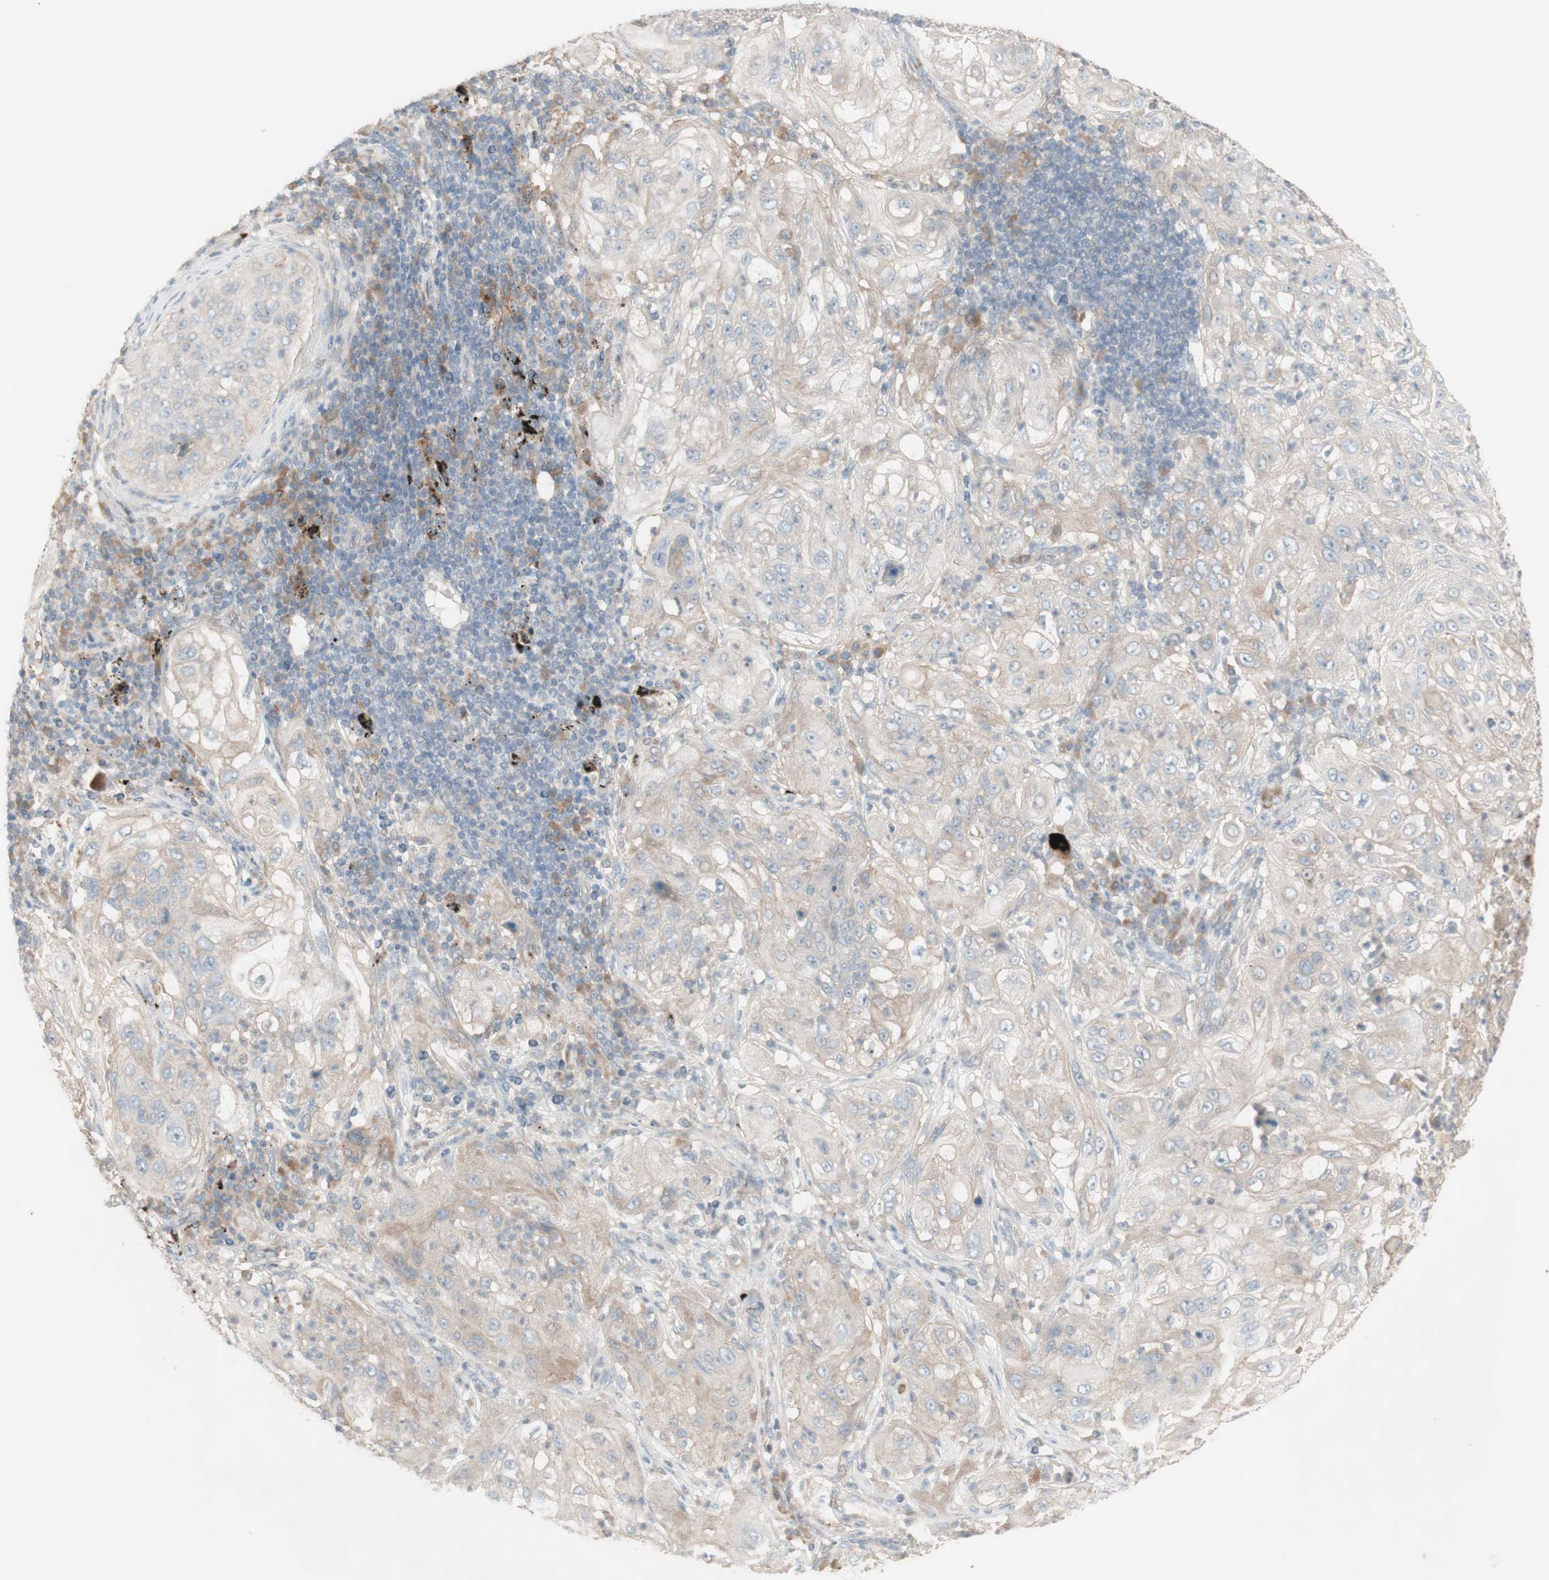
{"staining": {"intensity": "weak", "quantity": "25%-75%", "location": "cytoplasmic/membranous"}, "tissue": "lung cancer", "cell_type": "Tumor cells", "image_type": "cancer", "snomed": [{"axis": "morphology", "description": "Inflammation, NOS"}, {"axis": "morphology", "description": "Squamous cell carcinoma, NOS"}, {"axis": "topography", "description": "Lymph node"}, {"axis": "topography", "description": "Soft tissue"}, {"axis": "topography", "description": "Lung"}], "caption": "Immunohistochemistry photomicrograph of neoplastic tissue: squamous cell carcinoma (lung) stained using immunohistochemistry demonstrates low levels of weak protein expression localized specifically in the cytoplasmic/membranous of tumor cells, appearing as a cytoplasmic/membranous brown color.", "gene": "PTGER4", "patient": {"sex": "male", "age": 66}}